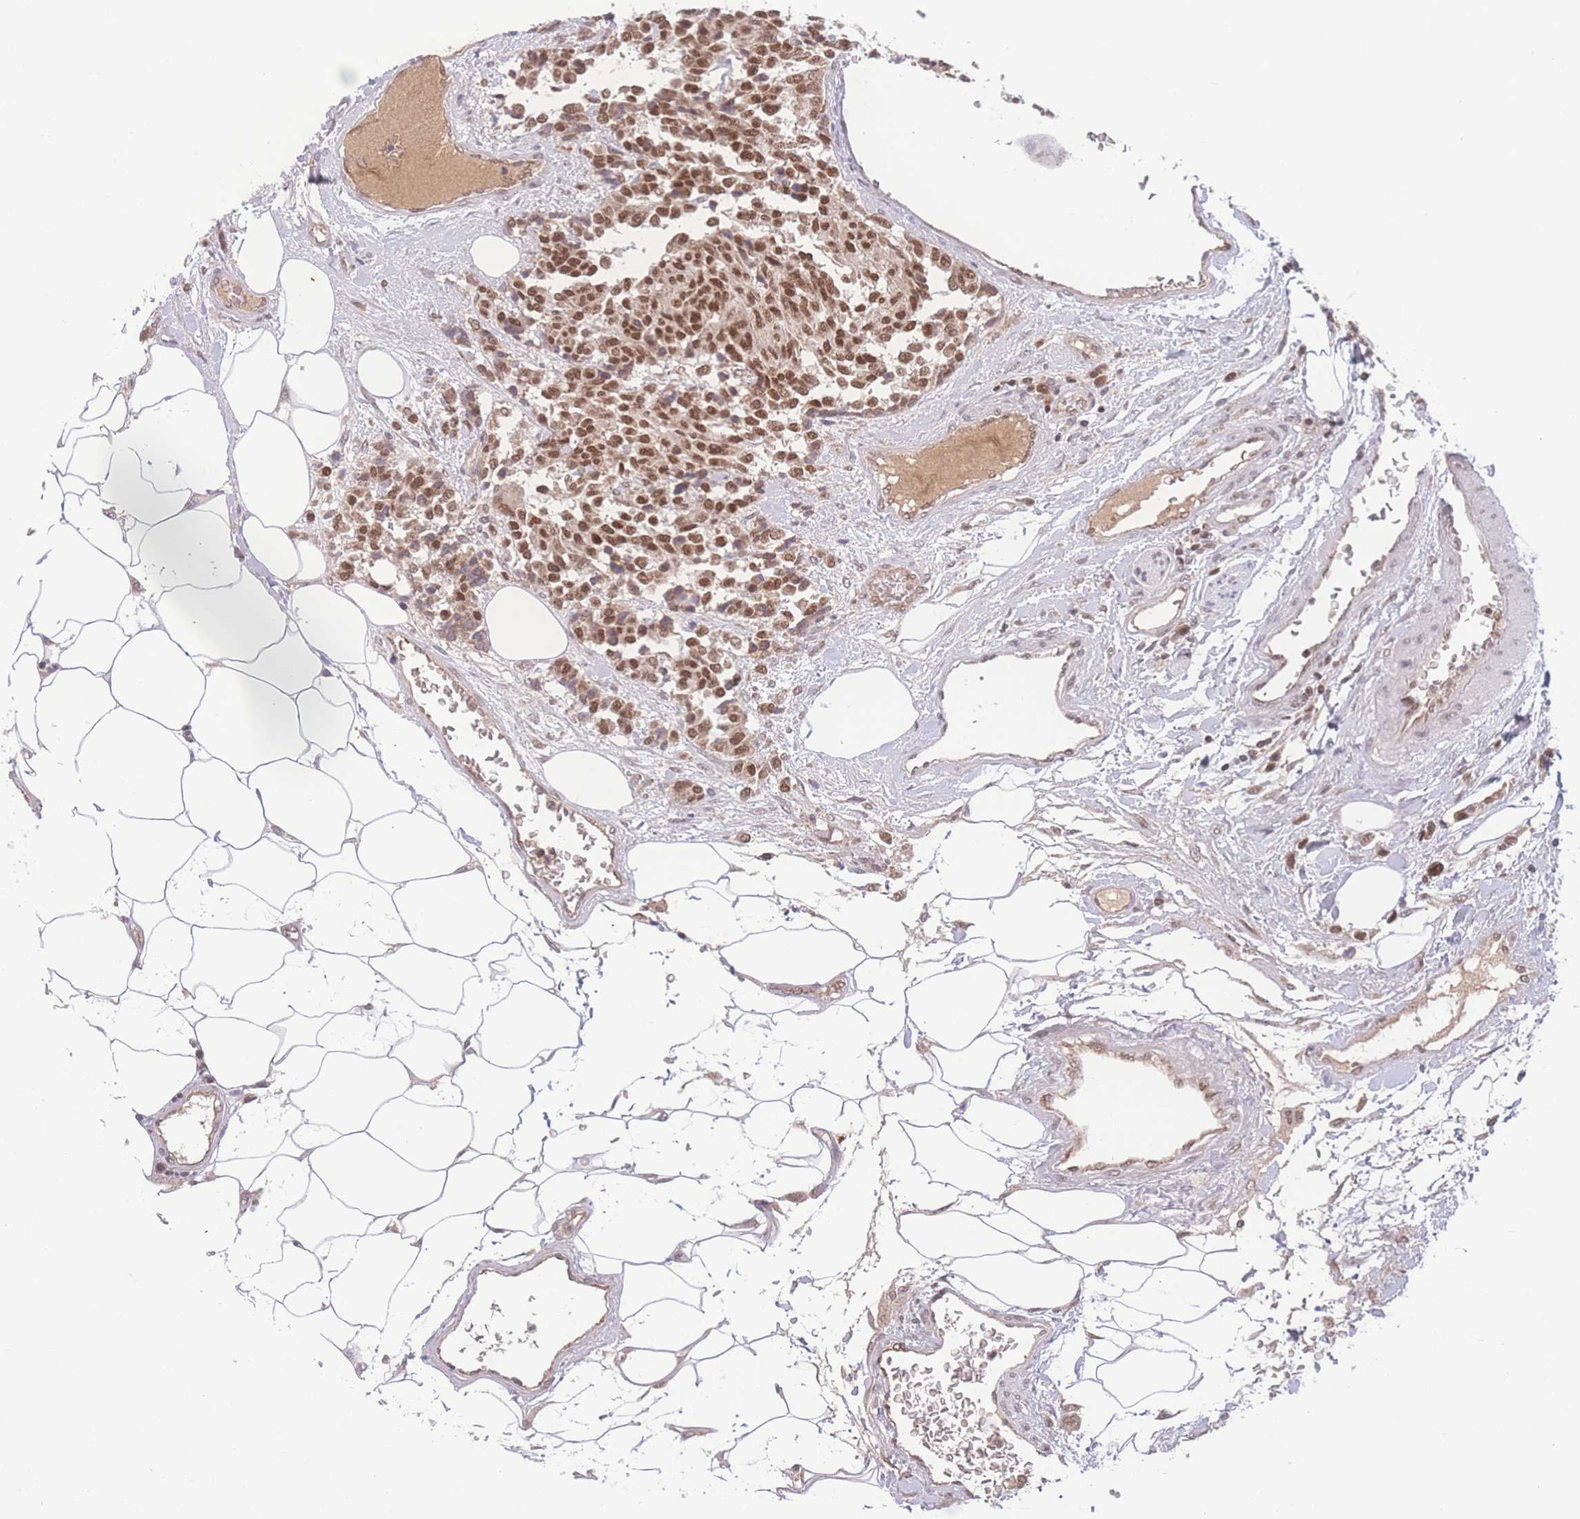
{"staining": {"intensity": "moderate", "quantity": "25%-75%", "location": "cytoplasmic/membranous,nuclear"}, "tissue": "carcinoid", "cell_type": "Tumor cells", "image_type": "cancer", "snomed": [{"axis": "morphology", "description": "Carcinoid, malignant, NOS"}, {"axis": "topography", "description": "Pancreas"}], "caption": "The photomicrograph demonstrates immunohistochemical staining of carcinoid (malignant). There is moderate cytoplasmic/membranous and nuclear positivity is identified in approximately 25%-75% of tumor cells.", "gene": "RAVER1", "patient": {"sex": "female", "age": 54}}